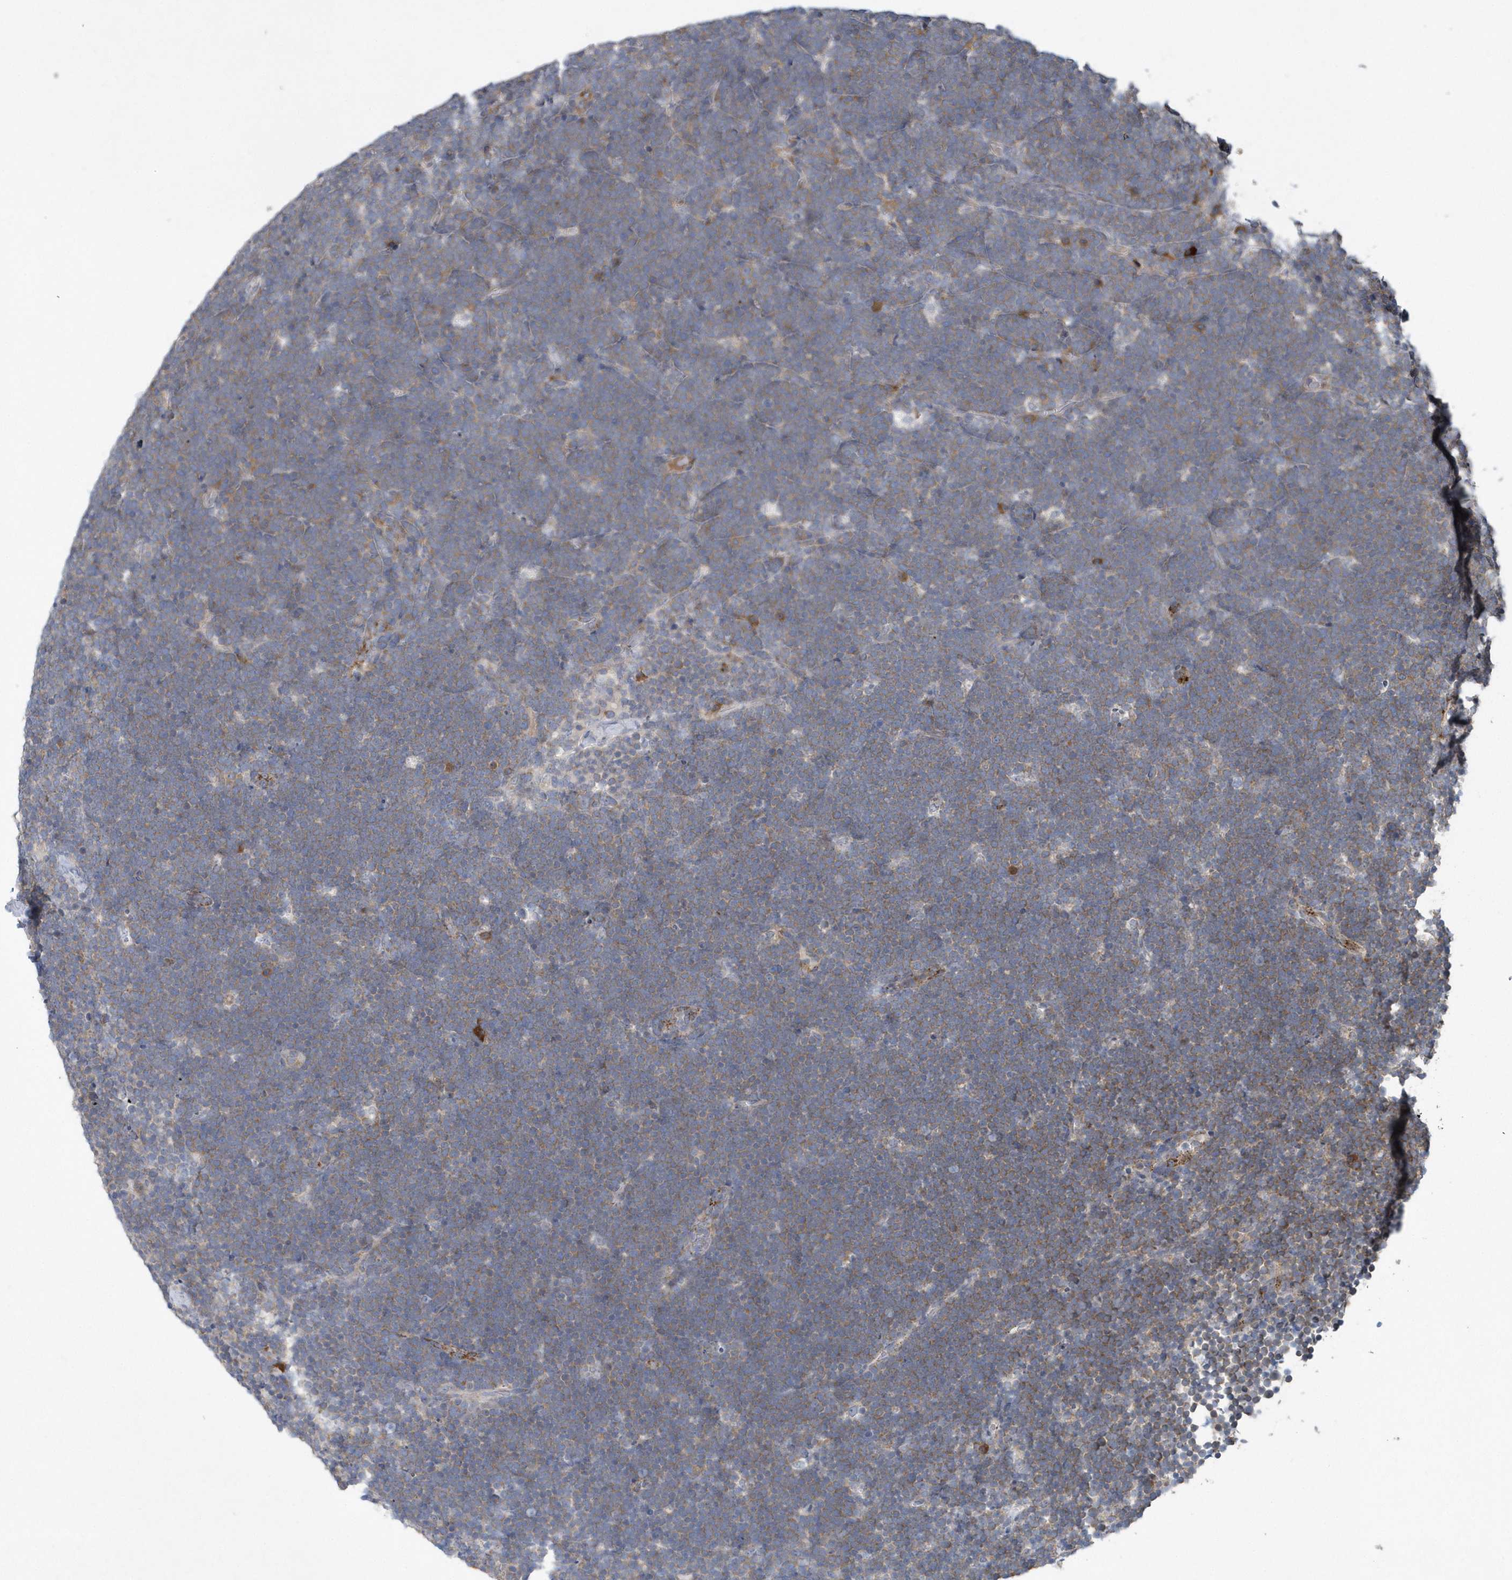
{"staining": {"intensity": "weak", "quantity": "25%-75%", "location": "cytoplasmic/membranous"}, "tissue": "lymphoma", "cell_type": "Tumor cells", "image_type": "cancer", "snomed": [{"axis": "morphology", "description": "Malignant lymphoma, non-Hodgkin's type, High grade"}, {"axis": "topography", "description": "Lymph node"}], "caption": "The immunohistochemical stain labels weak cytoplasmic/membranous expression in tumor cells of high-grade malignant lymphoma, non-Hodgkin's type tissue. (brown staining indicates protein expression, while blue staining denotes nuclei).", "gene": "N4BP2", "patient": {"sex": "male", "age": 13}}